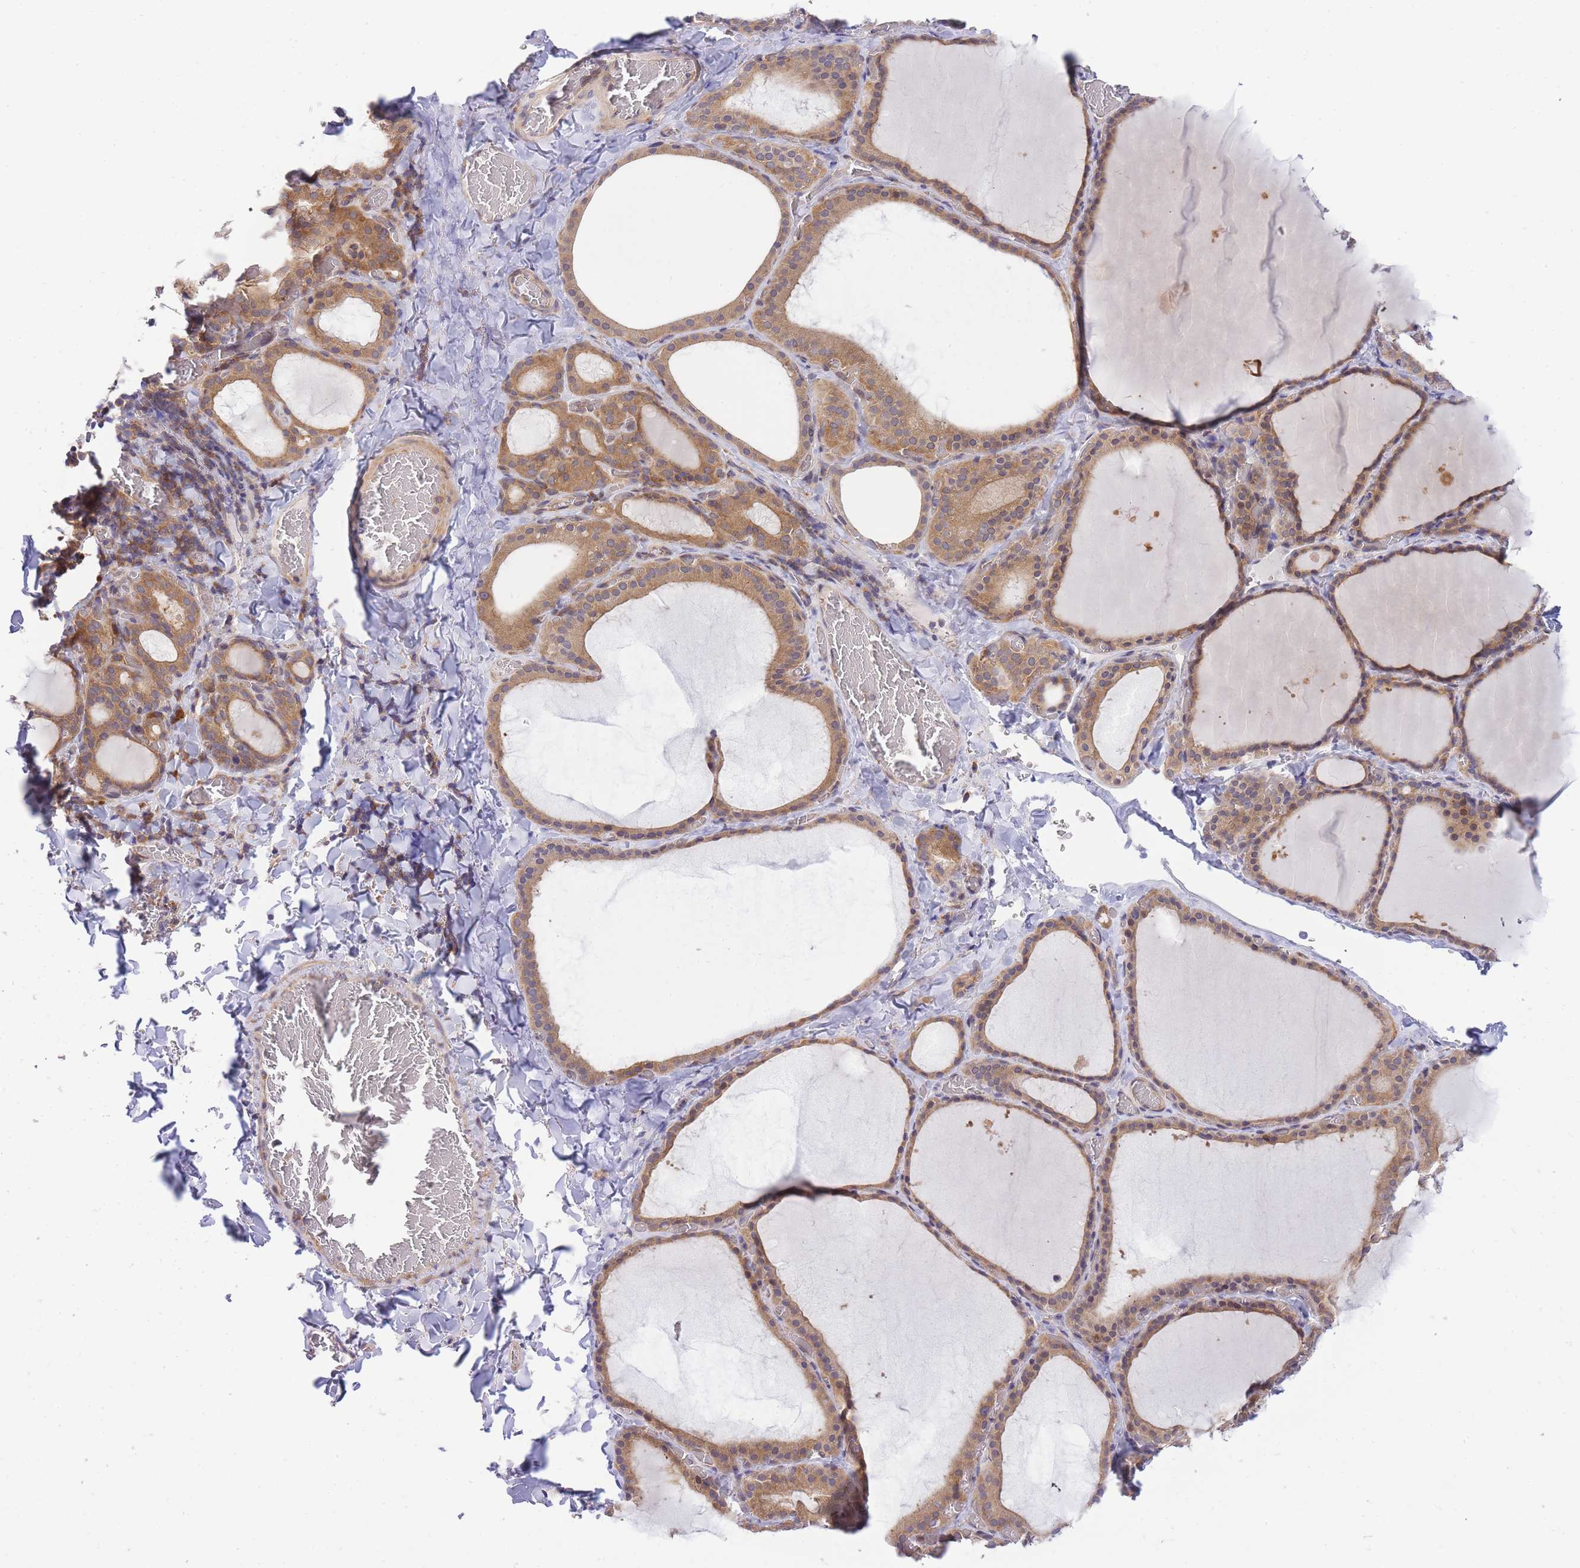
{"staining": {"intensity": "moderate", "quantity": ">75%", "location": "cytoplasmic/membranous"}, "tissue": "thyroid gland", "cell_type": "Glandular cells", "image_type": "normal", "snomed": [{"axis": "morphology", "description": "Normal tissue, NOS"}, {"axis": "topography", "description": "Thyroid gland"}], "caption": "Immunohistochemical staining of benign thyroid gland displays medium levels of moderate cytoplasmic/membranous positivity in about >75% of glandular cells.", "gene": "EIF2B2", "patient": {"sex": "female", "age": 39}}